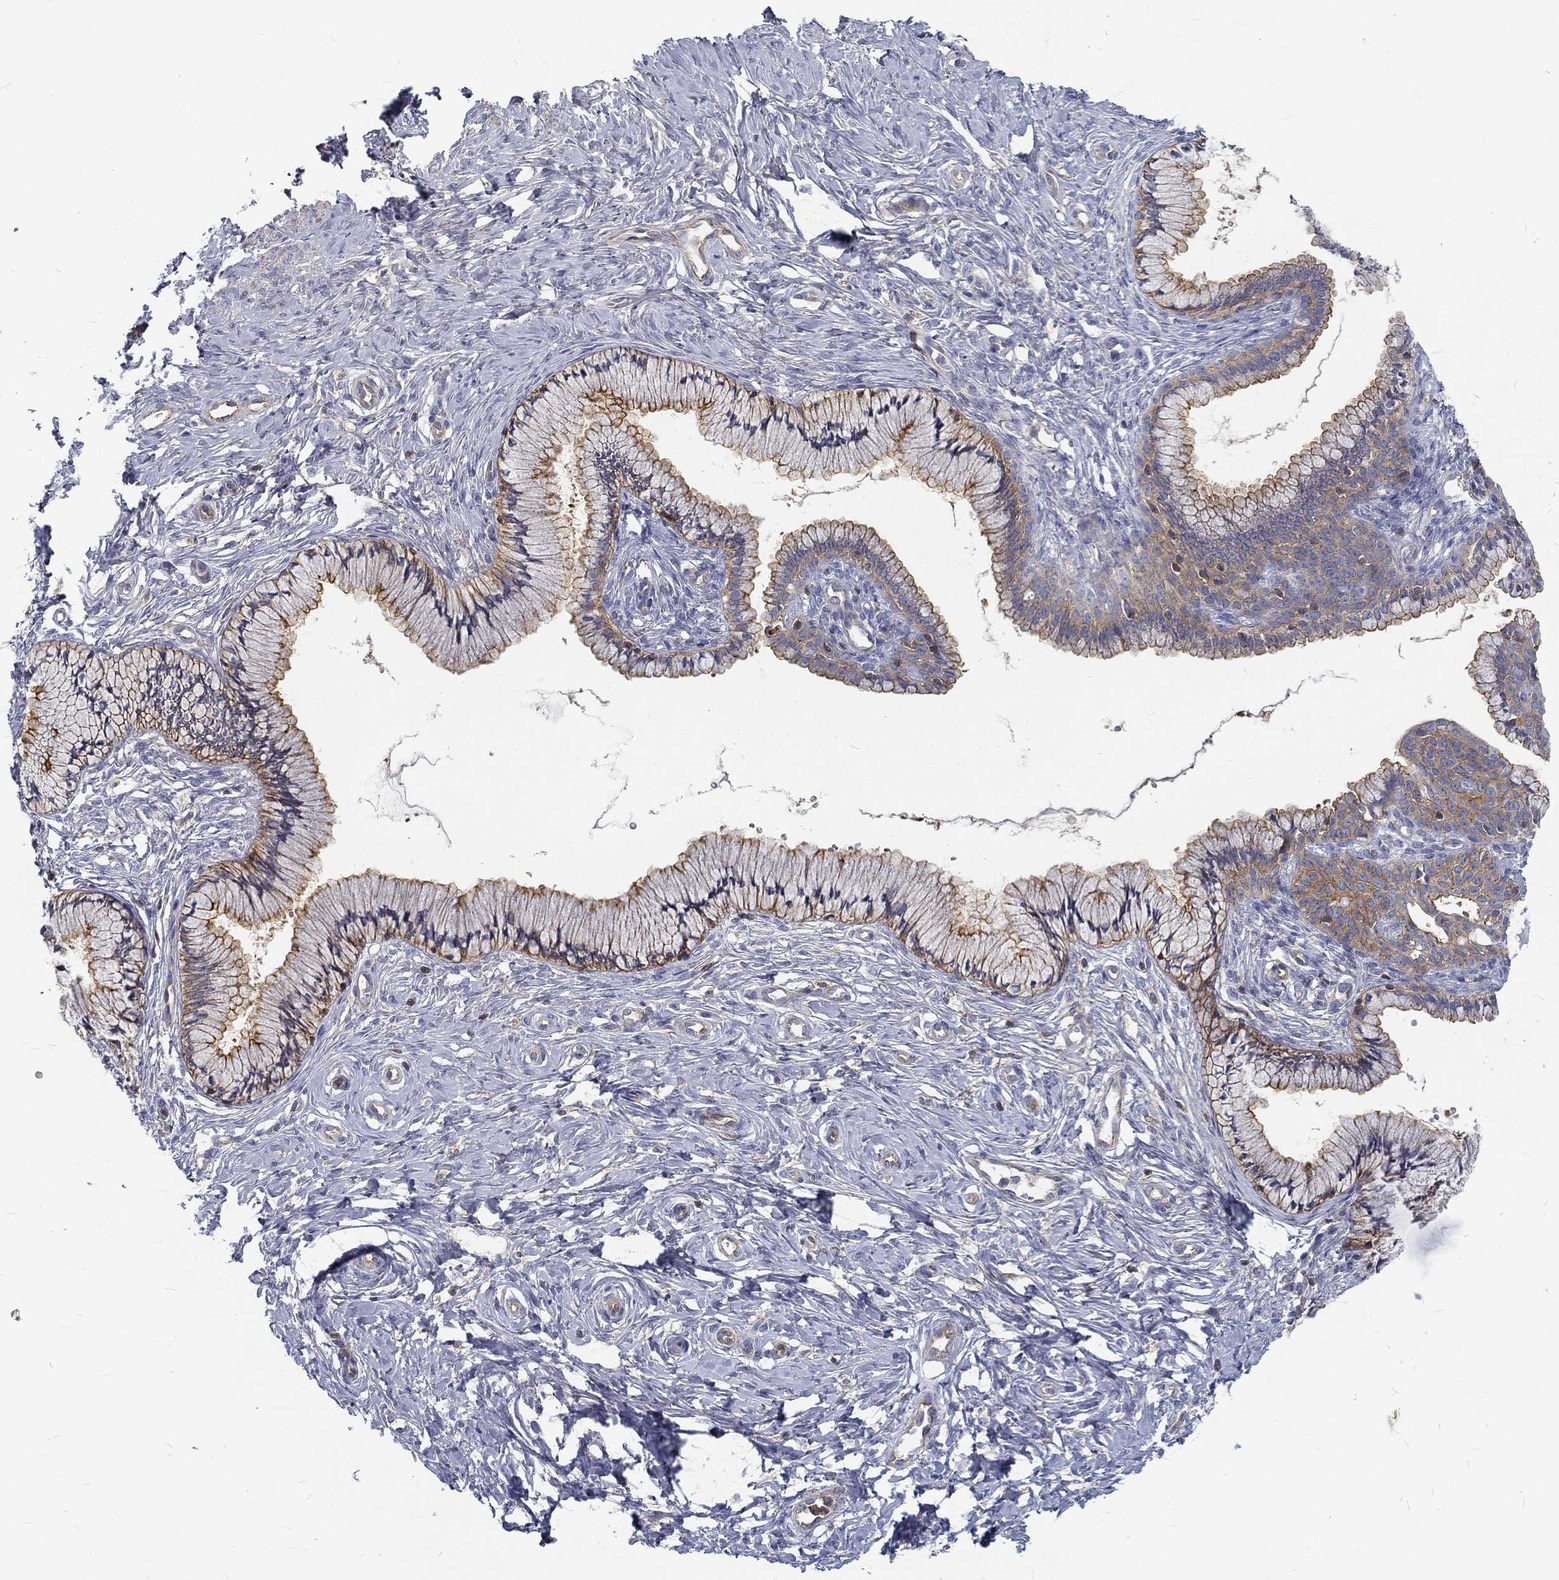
{"staining": {"intensity": "moderate", "quantity": ">75%", "location": "cytoplasmic/membranous"}, "tissue": "cervix", "cell_type": "Glandular cells", "image_type": "normal", "snomed": [{"axis": "morphology", "description": "Normal tissue, NOS"}, {"axis": "topography", "description": "Cervix"}], "caption": "A high-resolution histopathology image shows IHC staining of benign cervix, which exhibits moderate cytoplasmic/membranous expression in approximately >75% of glandular cells.", "gene": "MTMR11", "patient": {"sex": "female", "age": 37}}